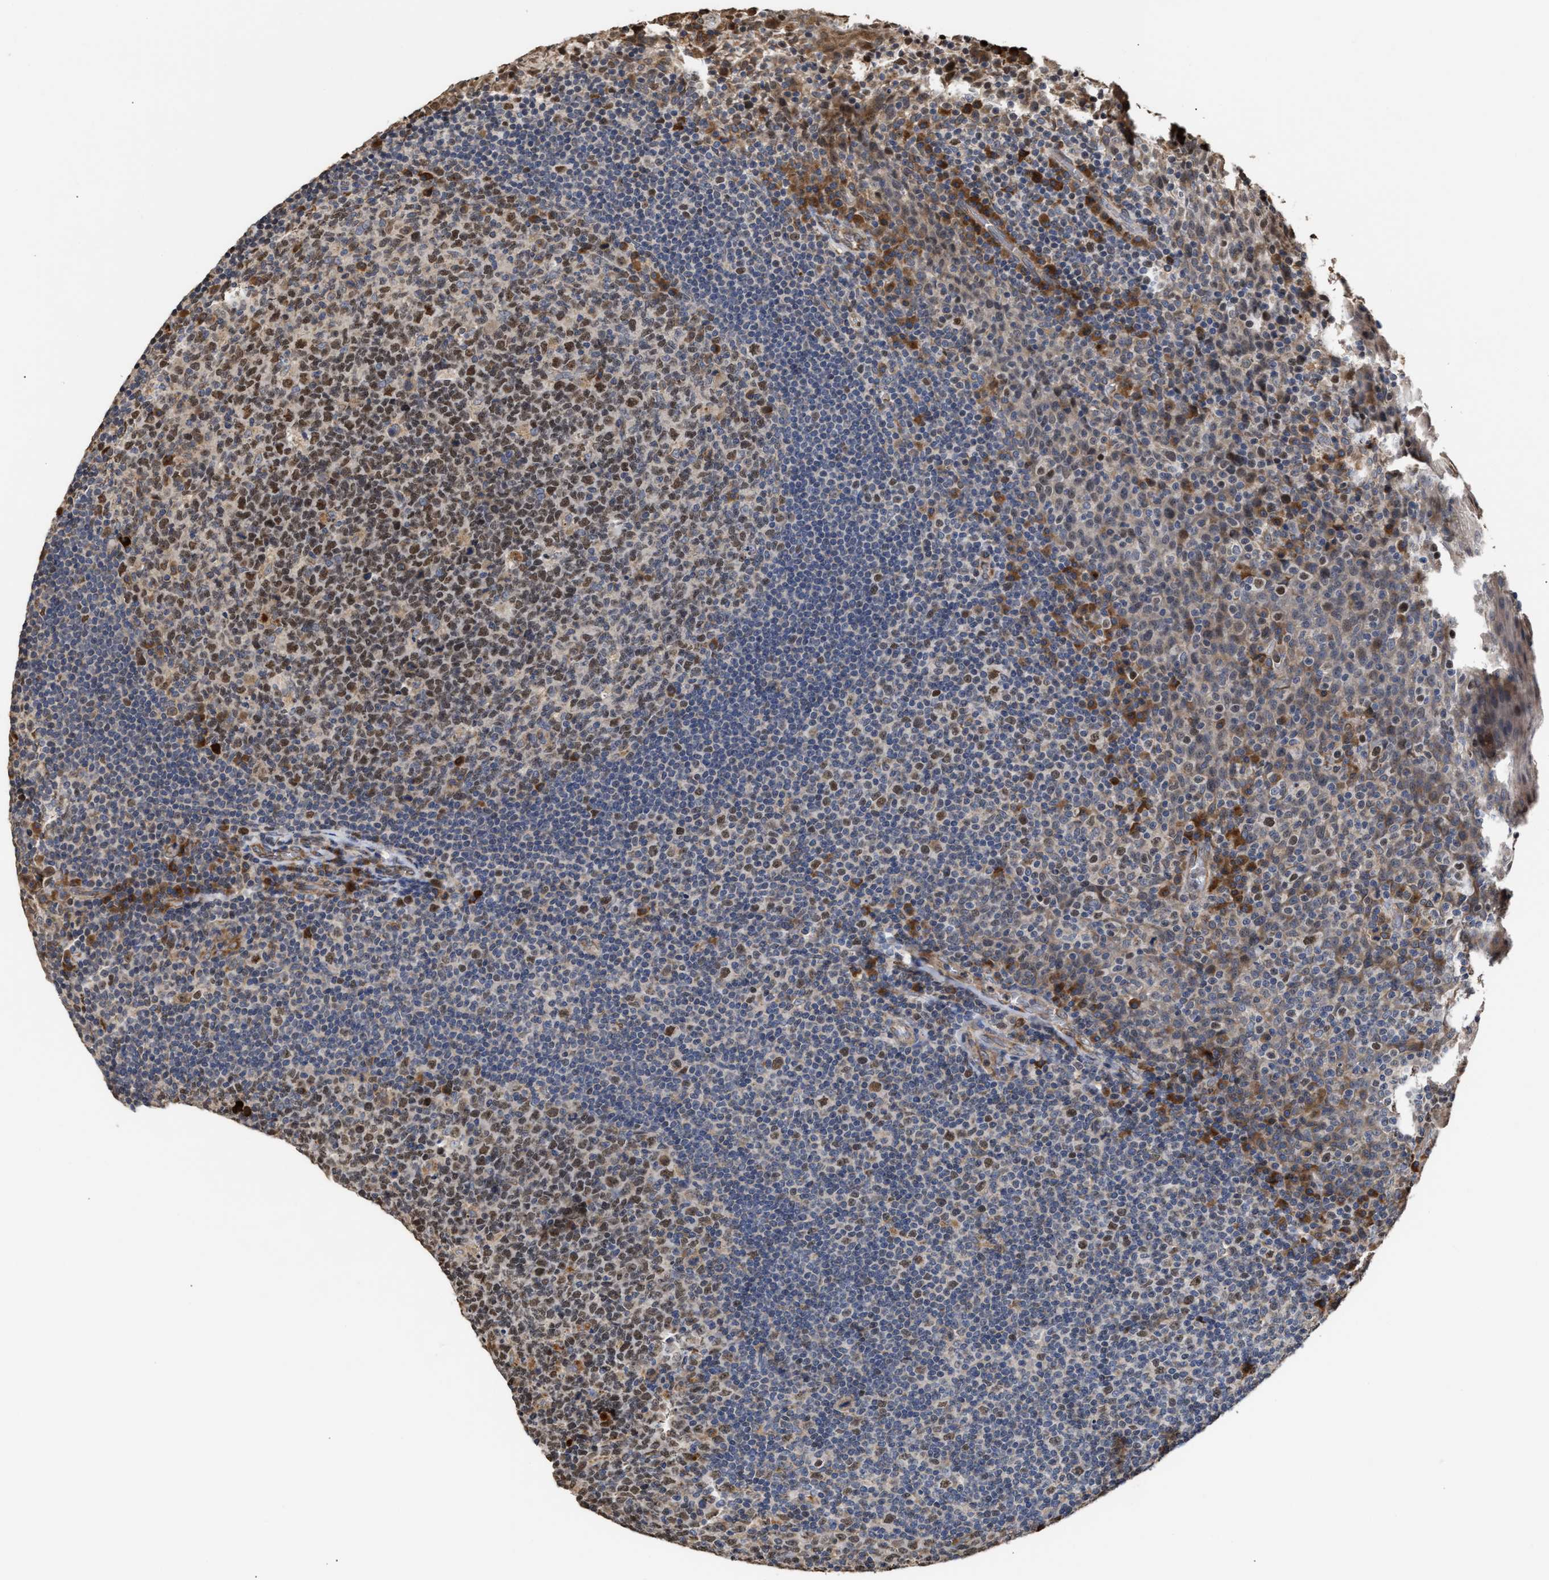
{"staining": {"intensity": "moderate", "quantity": ">75%", "location": "nuclear"}, "tissue": "tonsil", "cell_type": "Germinal center cells", "image_type": "normal", "snomed": [{"axis": "morphology", "description": "Normal tissue, NOS"}, {"axis": "topography", "description": "Tonsil"}], "caption": "This photomicrograph reveals normal tonsil stained with IHC to label a protein in brown. The nuclear of germinal center cells show moderate positivity for the protein. Nuclei are counter-stained blue.", "gene": "GOSR1", "patient": {"sex": "male", "age": 17}}